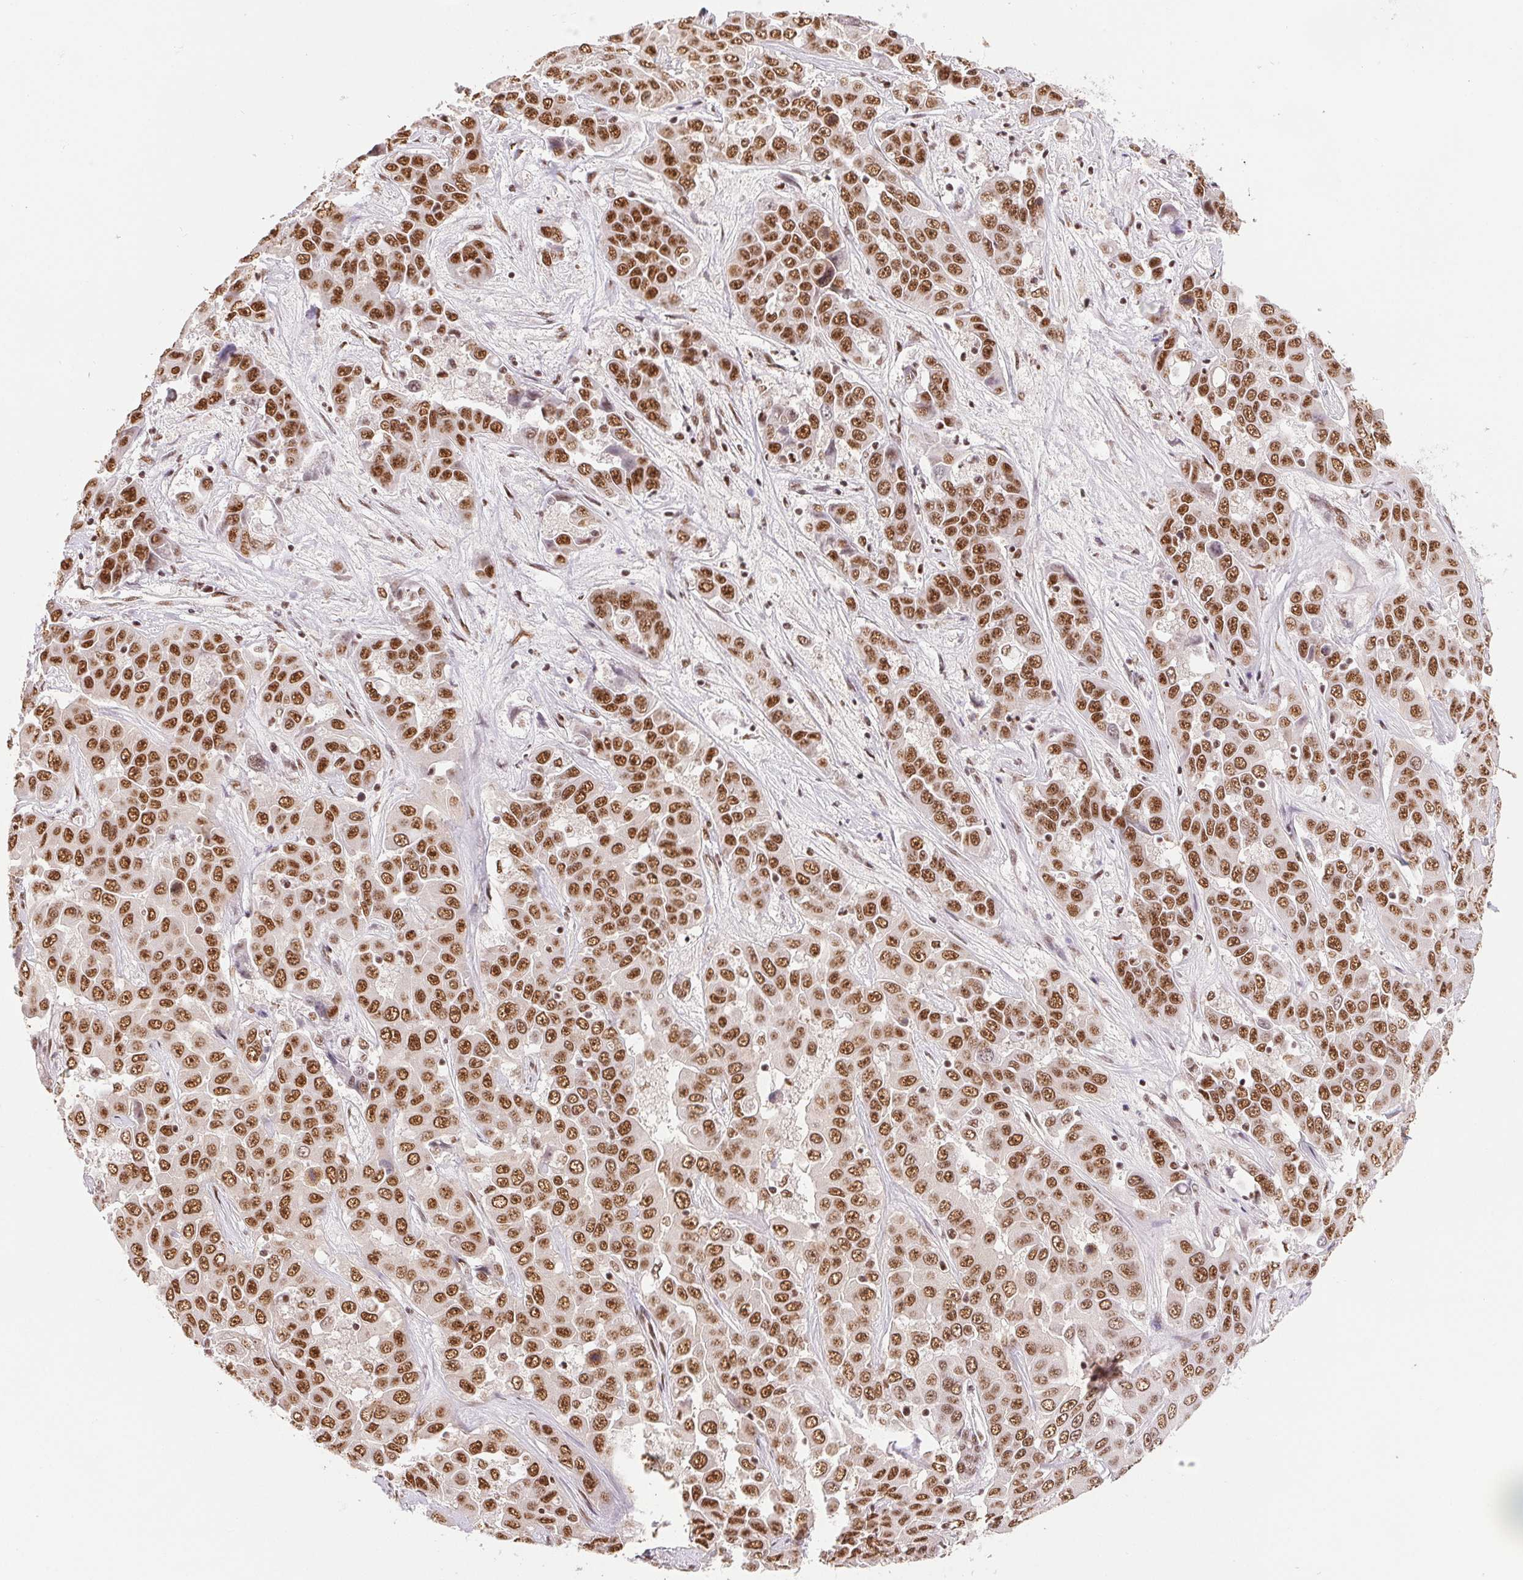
{"staining": {"intensity": "moderate", "quantity": ">75%", "location": "nuclear"}, "tissue": "liver cancer", "cell_type": "Tumor cells", "image_type": "cancer", "snomed": [{"axis": "morphology", "description": "Cholangiocarcinoma"}, {"axis": "topography", "description": "Liver"}], "caption": "Cholangiocarcinoma (liver) tissue displays moderate nuclear positivity in about >75% of tumor cells, visualized by immunohistochemistry.", "gene": "IK", "patient": {"sex": "female", "age": 52}}